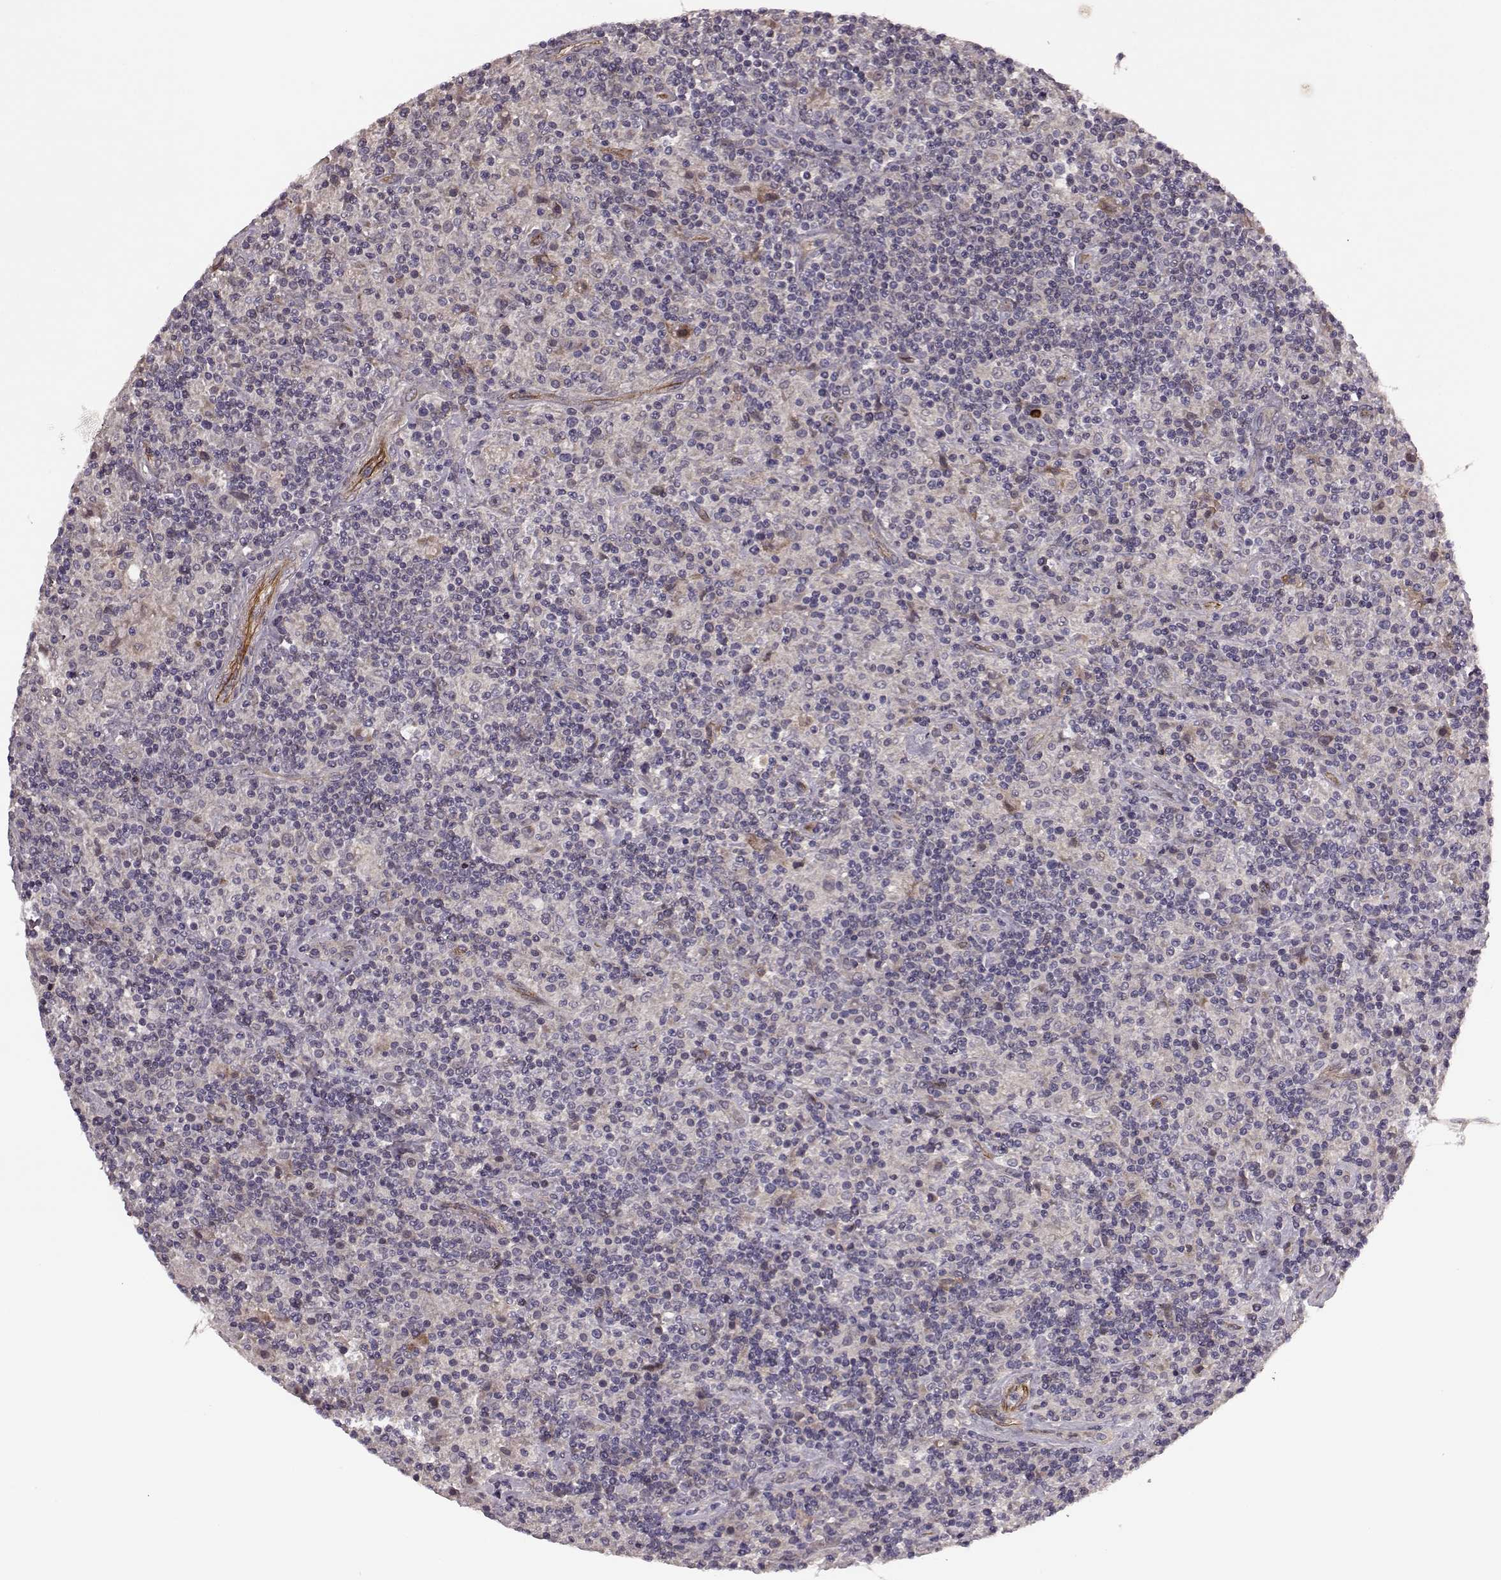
{"staining": {"intensity": "negative", "quantity": "none", "location": "none"}, "tissue": "lymphoma", "cell_type": "Tumor cells", "image_type": "cancer", "snomed": [{"axis": "morphology", "description": "Hodgkin's disease, NOS"}, {"axis": "topography", "description": "Lymph node"}], "caption": "Immunohistochemistry histopathology image of lymphoma stained for a protein (brown), which exhibits no positivity in tumor cells. (Stains: DAB IHC with hematoxylin counter stain, Microscopy: brightfield microscopy at high magnification).", "gene": "SYNPO", "patient": {"sex": "male", "age": 70}}